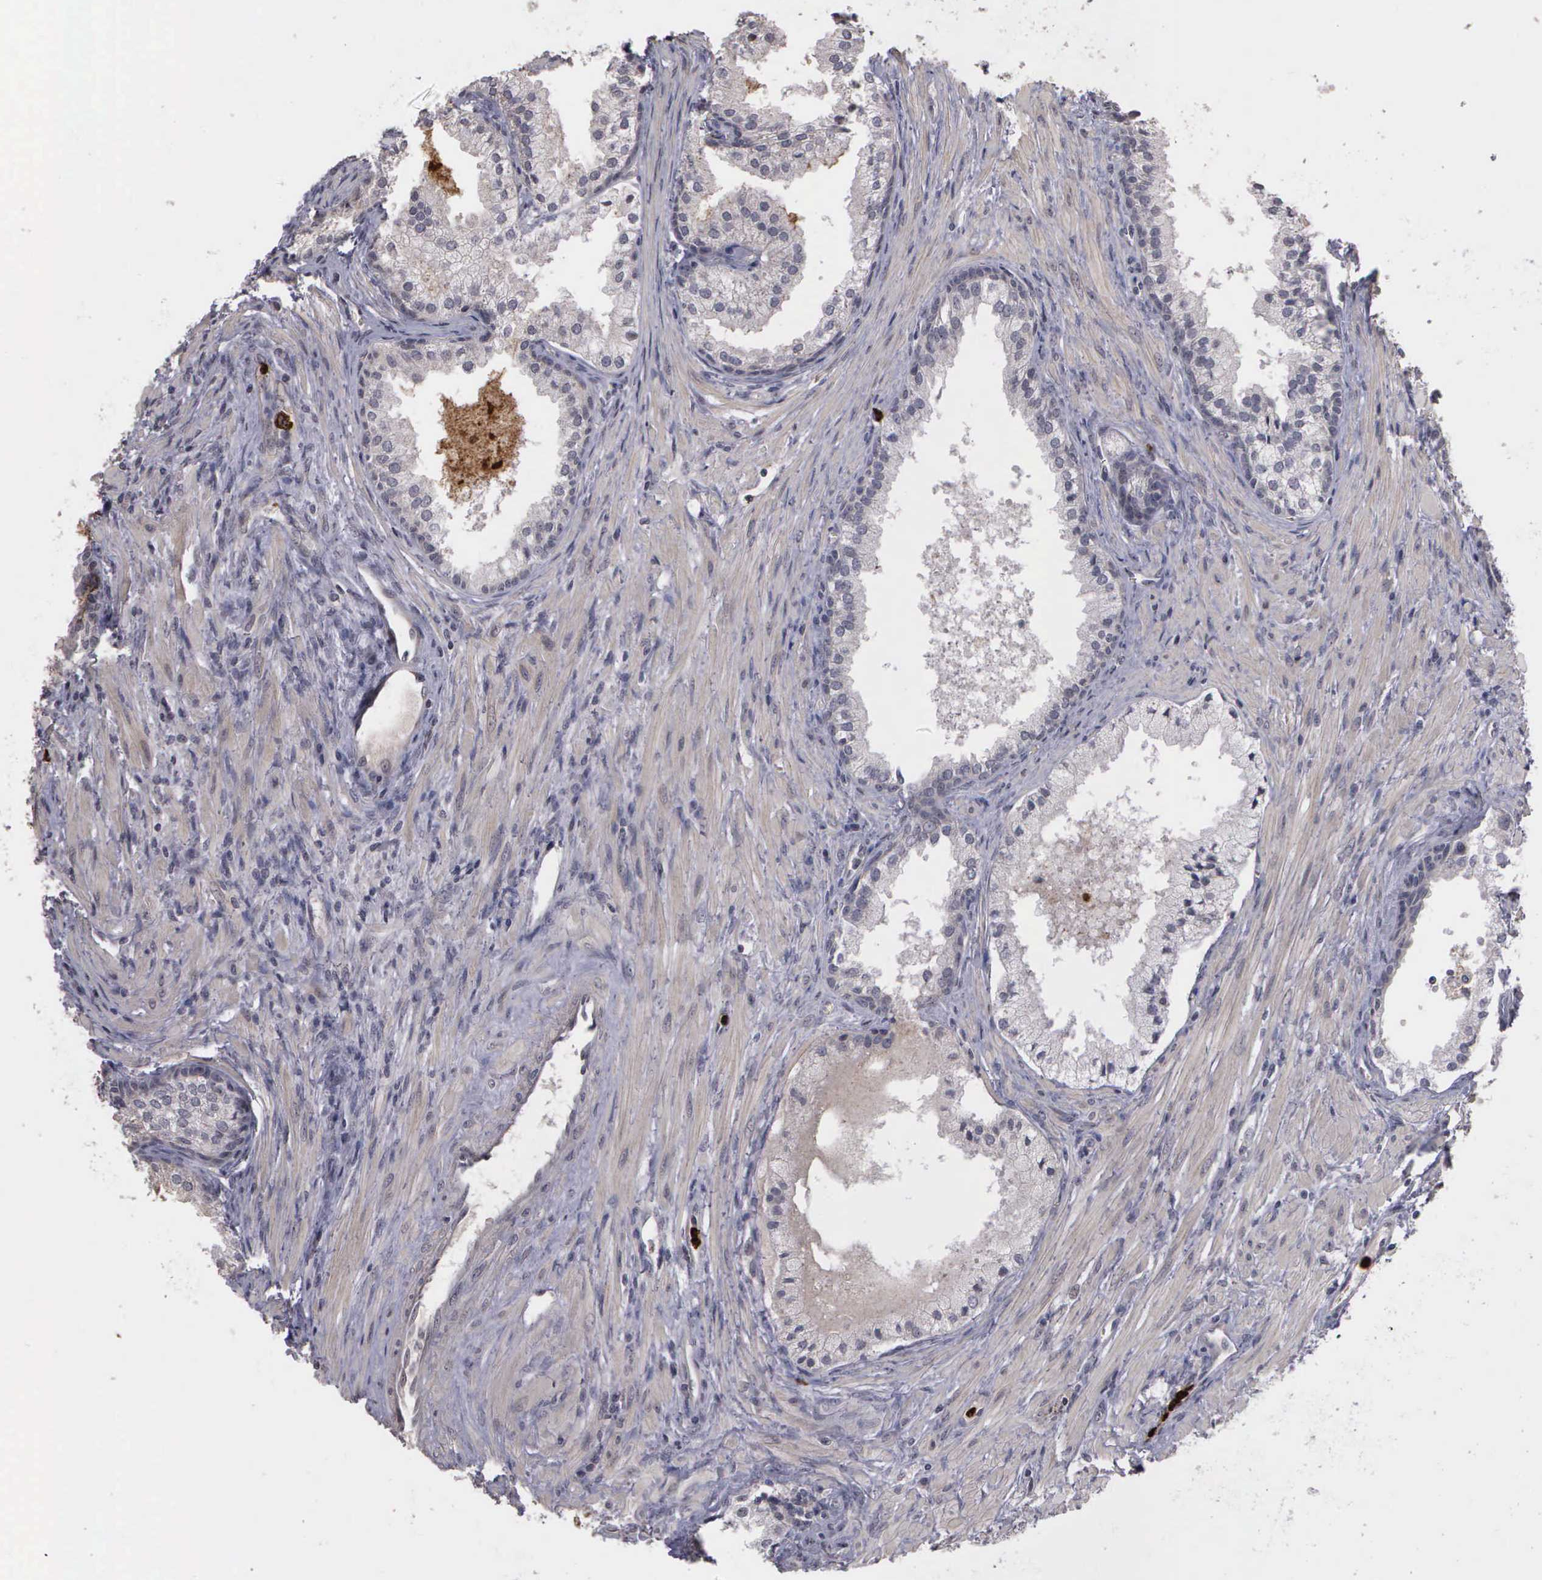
{"staining": {"intensity": "negative", "quantity": "none", "location": "none"}, "tissue": "prostate cancer", "cell_type": "Tumor cells", "image_type": "cancer", "snomed": [{"axis": "morphology", "description": "Adenocarcinoma, Medium grade"}, {"axis": "topography", "description": "Prostate"}], "caption": "Tumor cells show no significant positivity in prostate adenocarcinoma (medium-grade).", "gene": "MMP9", "patient": {"sex": "male", "age": 70}}